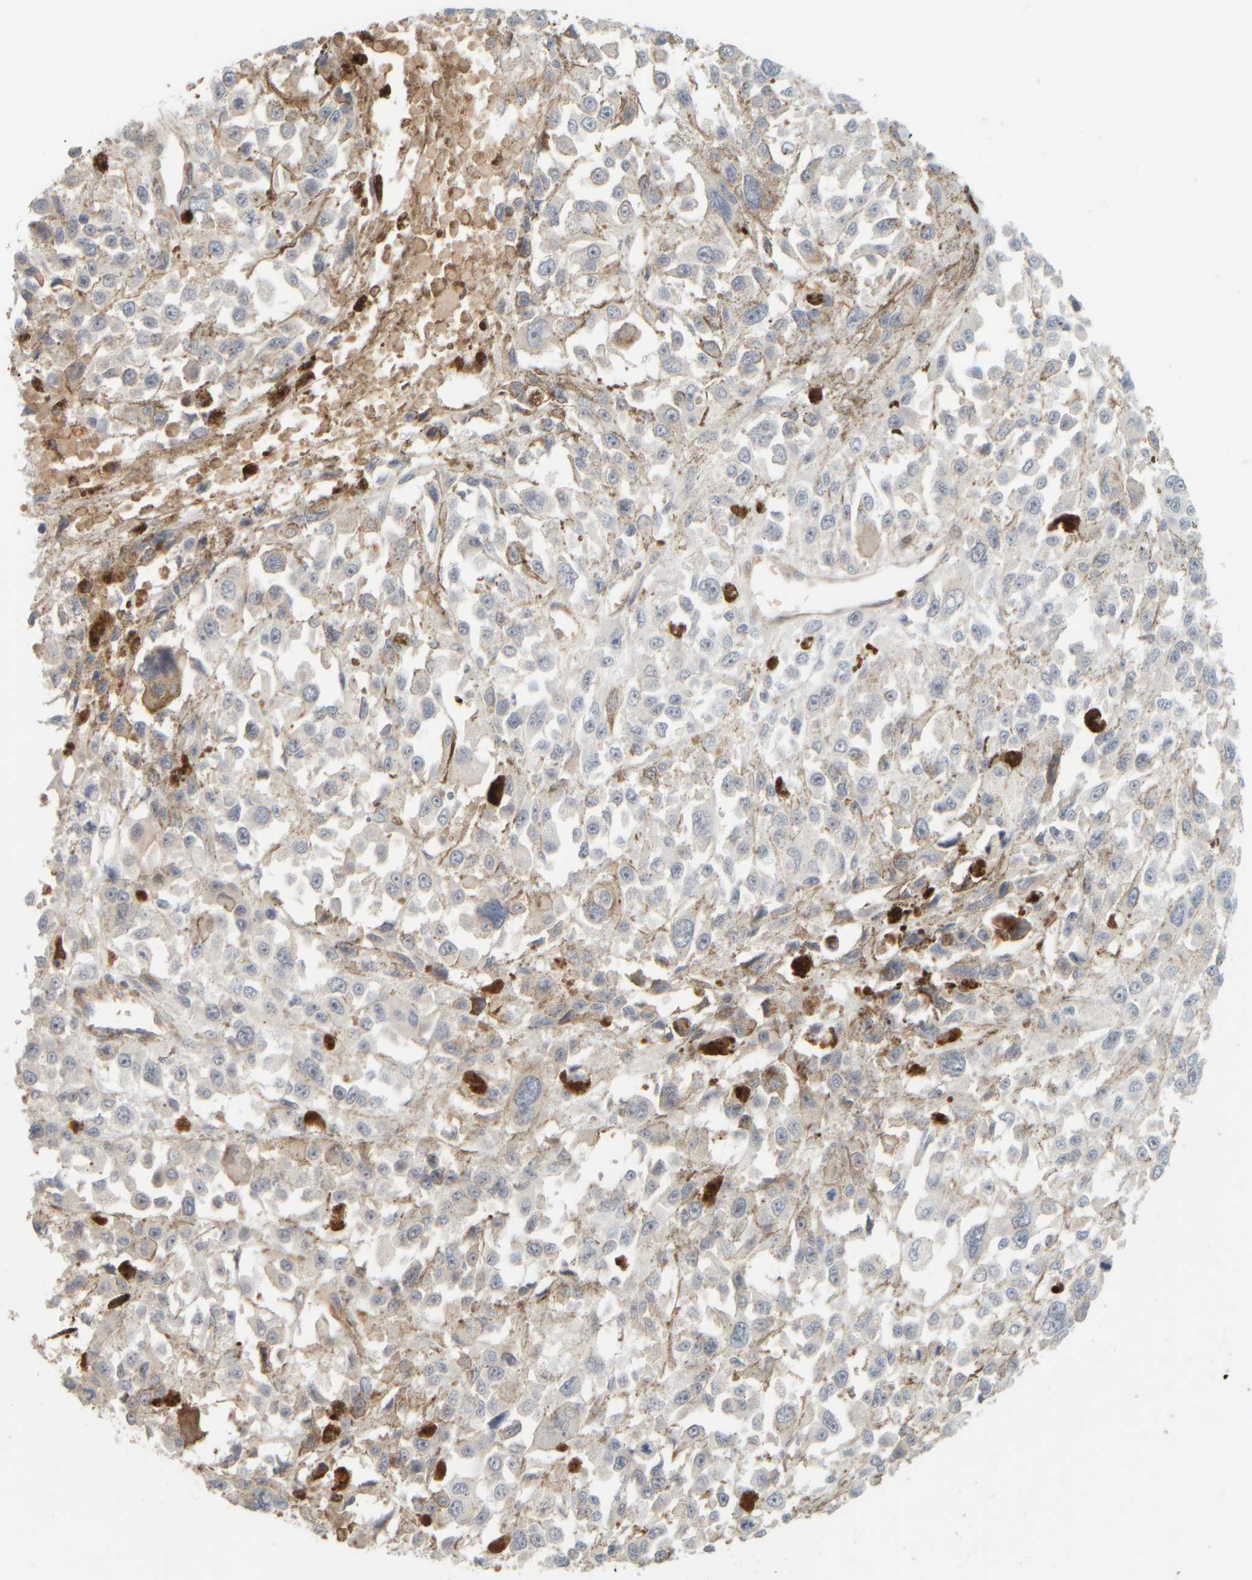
{"staining": {"intensity": "negative", "quantity": "none", "location": "none"}, "tissue": "melanoma", "cell_type": "Tumor cells", "image_type": "cancer", "snomed": [{"axis": "morphology", "description": "Malignant melanoma, Metastatic site"}, {"axis": "topography", "description": "Lymph node"}], "caption": "The image displays no staining of tumor cells in malignant melanoma (metastatic site).", "gene": "PTGES3L-AARSD1", "patient": {"sex": "male", "age": 59}}